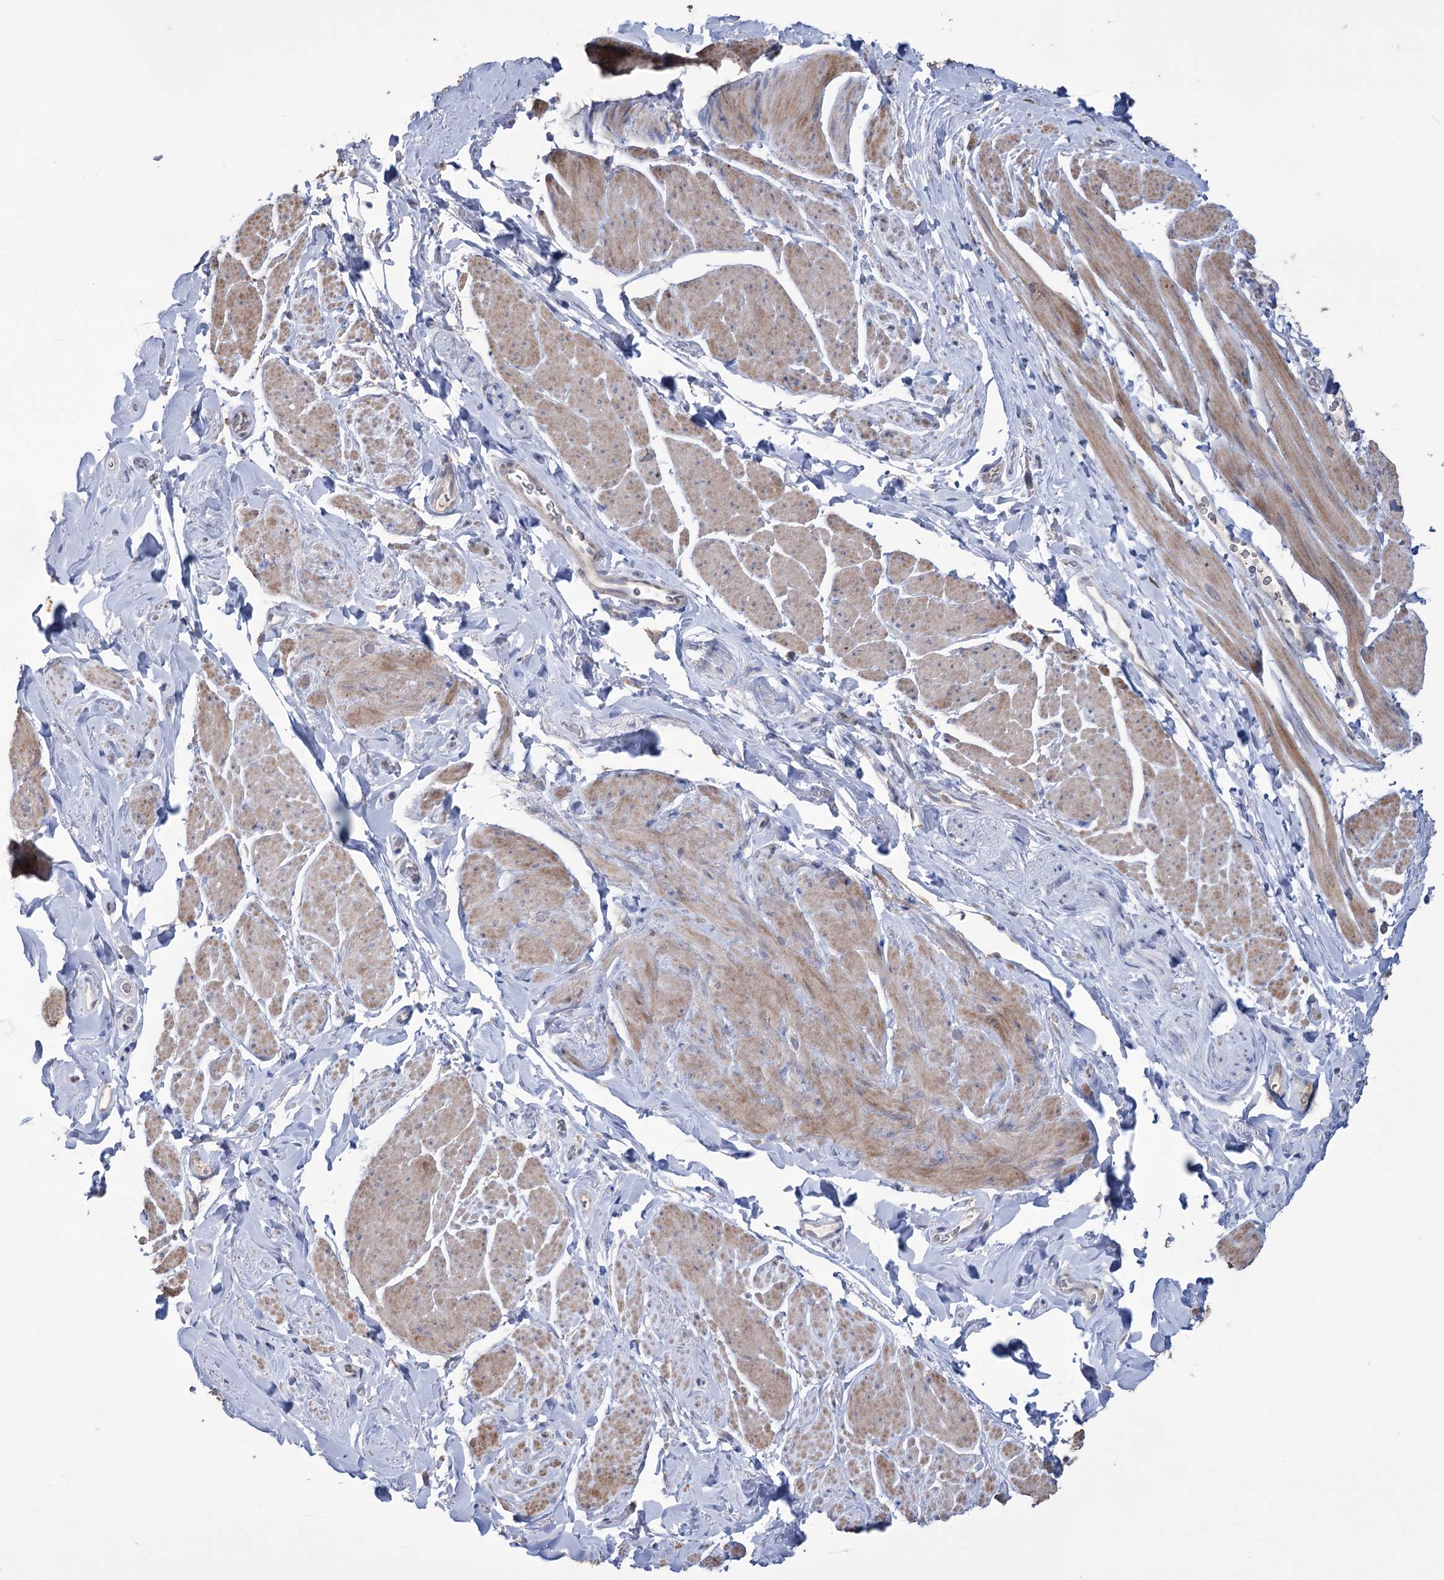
{"staining": {"intensity": "moderate", "quantity": "25%-75%", "location": "cytoplasmic/membranous"}, "tissue": "smooth muscle", "cell_type": "Smooth muscle cells", "image_type": "normal", "snomed": [{"axis": "morphology", "description": "Normal tissue, NOS"}, {"axis": "topography", "description": "Smooth muscle"}, {"axis": "topography", "description": "Peripheral nerve tissue"}], "caption": "Immunohistochemistry (IHC) histopathology image of benign human smooth muscle stained for a protein (brown), which shows medium levels of moderate cytoplasmic/membranous expression in about 25%-75% of smooth muscle cells.", "gene": "TRIM71", "patient": {"sex": "male", "age": 69}}